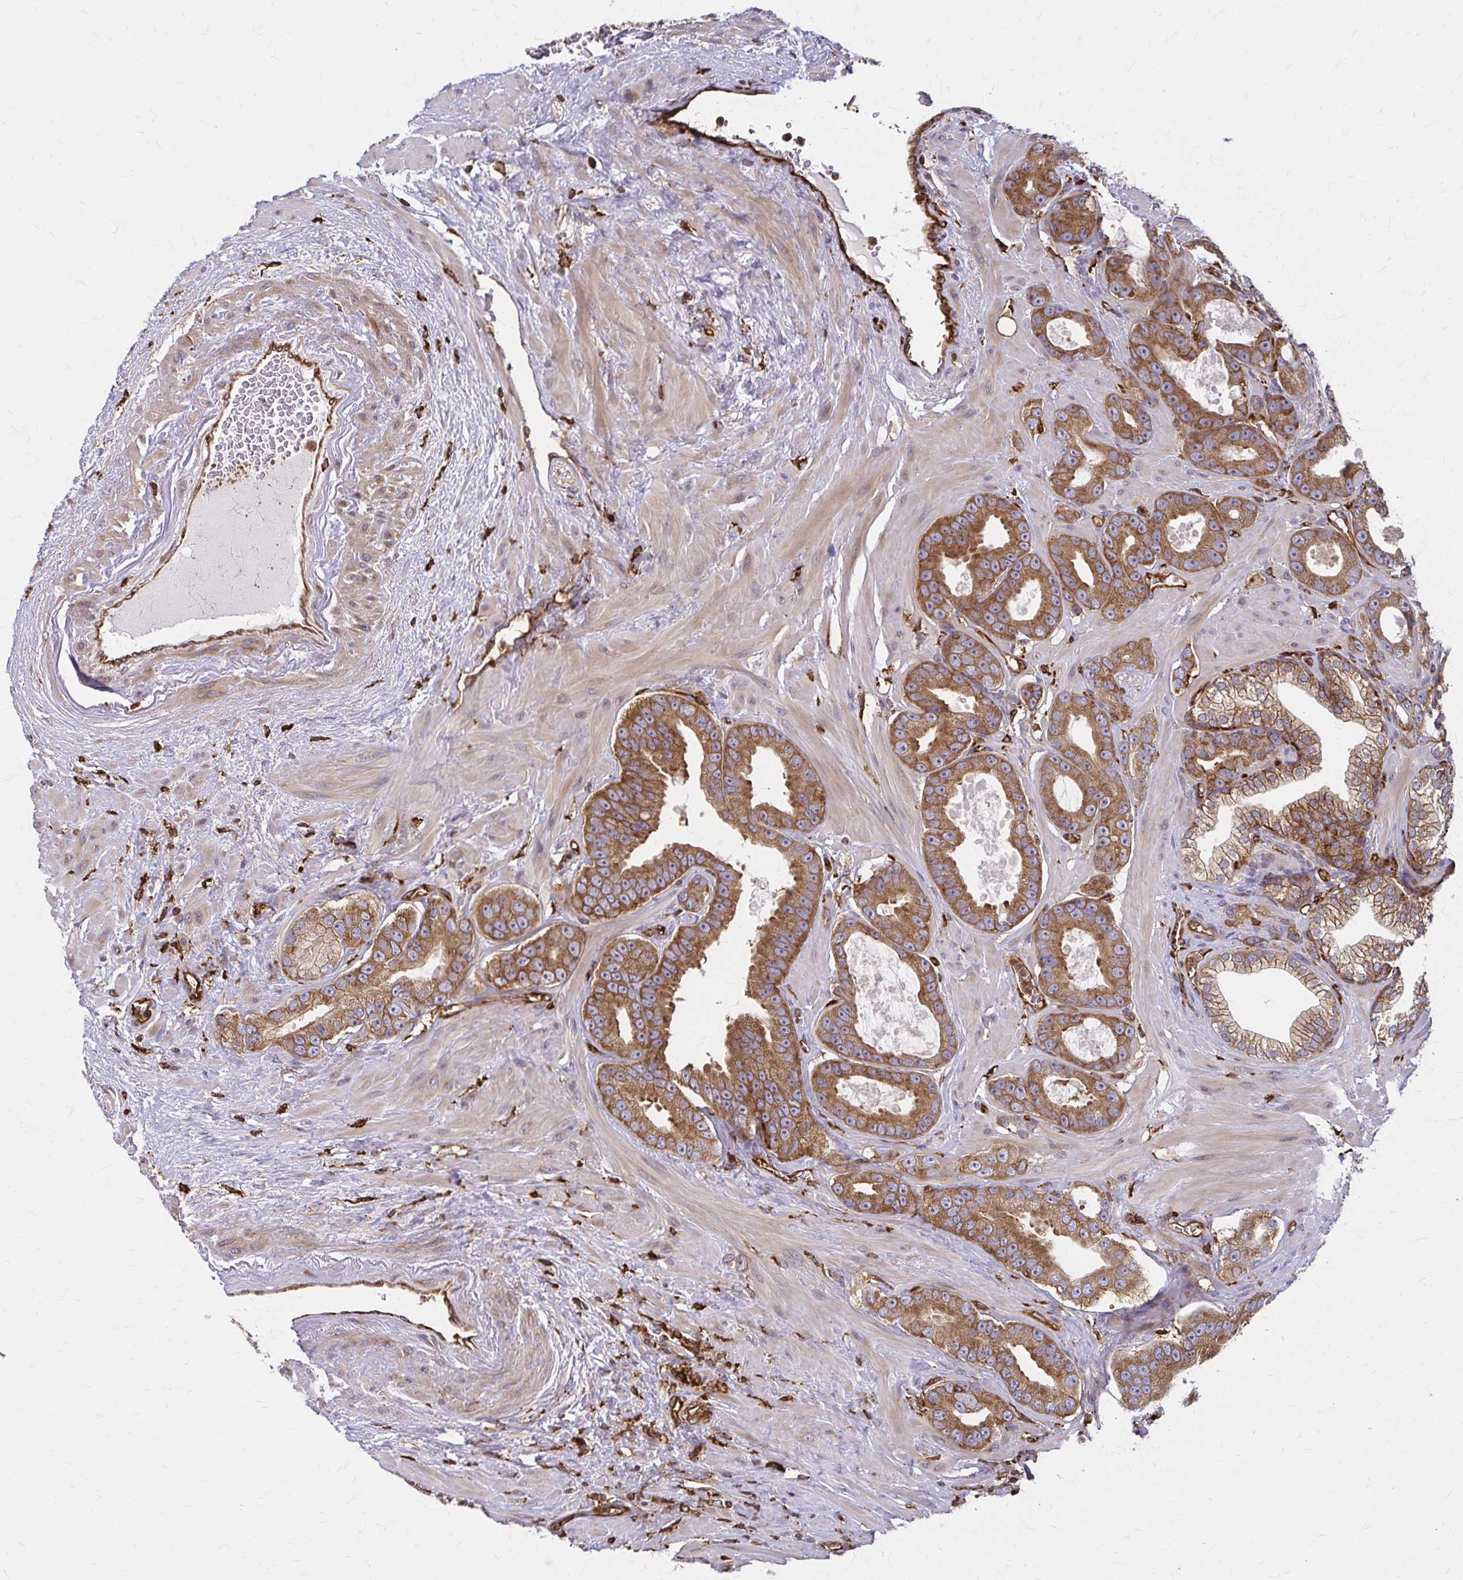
{"staining": {"intensity": "moderate", "quantity": ">75%", "location": "cytoplasmic/membranous"}, "tissue": "prostate cancer", "cell_type": "Tumor cells", "image_type": "cancer", "snomed": [{"axis": "morphology", "description": "Adenocarcinoma, High grade"}, {"axis": "topography", "description": "Prostate"}], "caption": "A medium amount of moderate cytoplasmic/membranous expression is seen in about >75% of tumor cells in high-grade adenocarcinoma (prostate) tissue. (IHC, brightfield microscopy, high magnification).", "gene": "WASF2", "patient": {"sex": "male", "age": 65}}